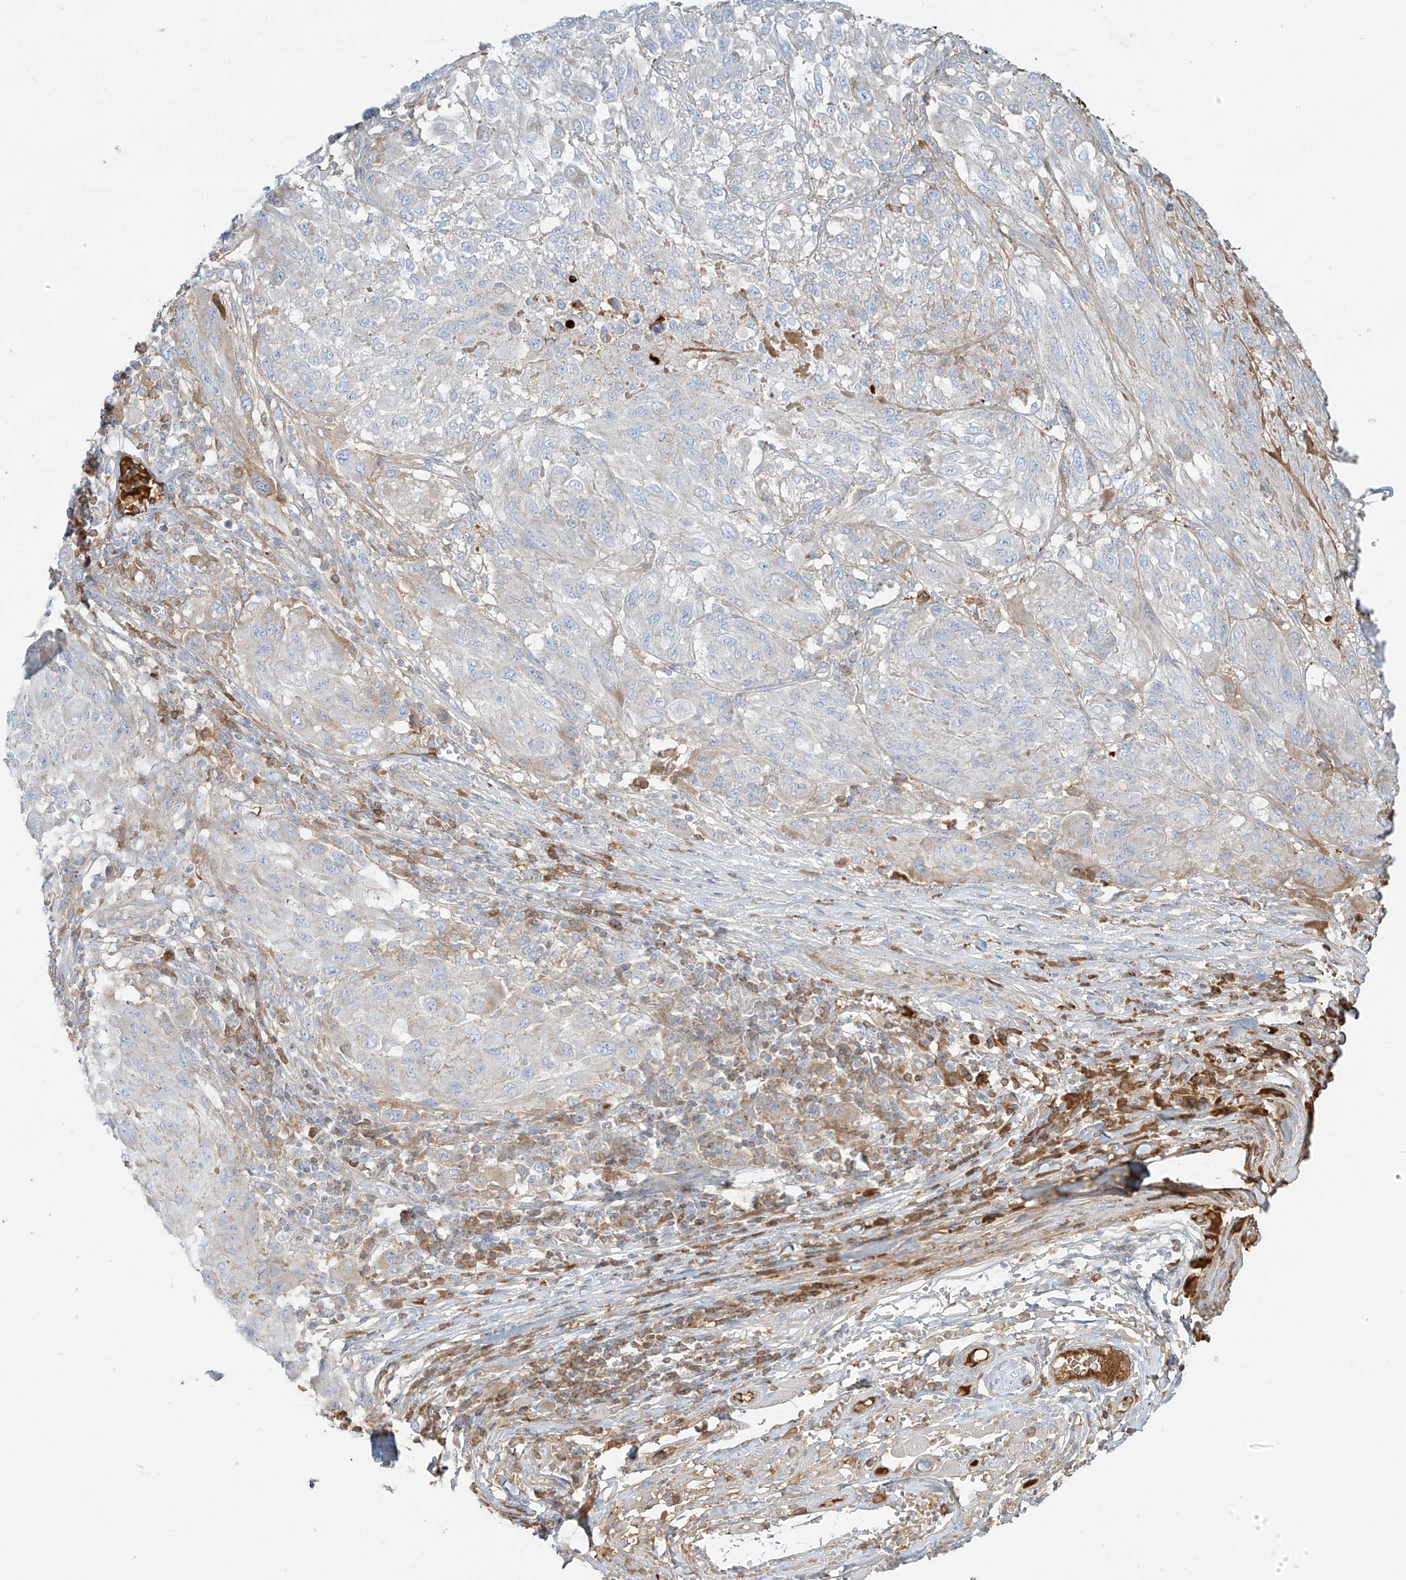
{"staining": {"intensity": "negative", "quantity": "none", "location": "none"}, "tissue": "melanoma", "cell_type": "Tumor cells", "image_type": "cancer", "snomed": [{"axis": "morphology", "description": "Malignant melanoma, NOS"}, {"axis": "topography", "description": "Skin"}], "caption": "The micrograph exhibits no staining of tumor cells in melanoma.", "gene": "OCSTAMP", "patient": {"sex": "female", "age": 91}}